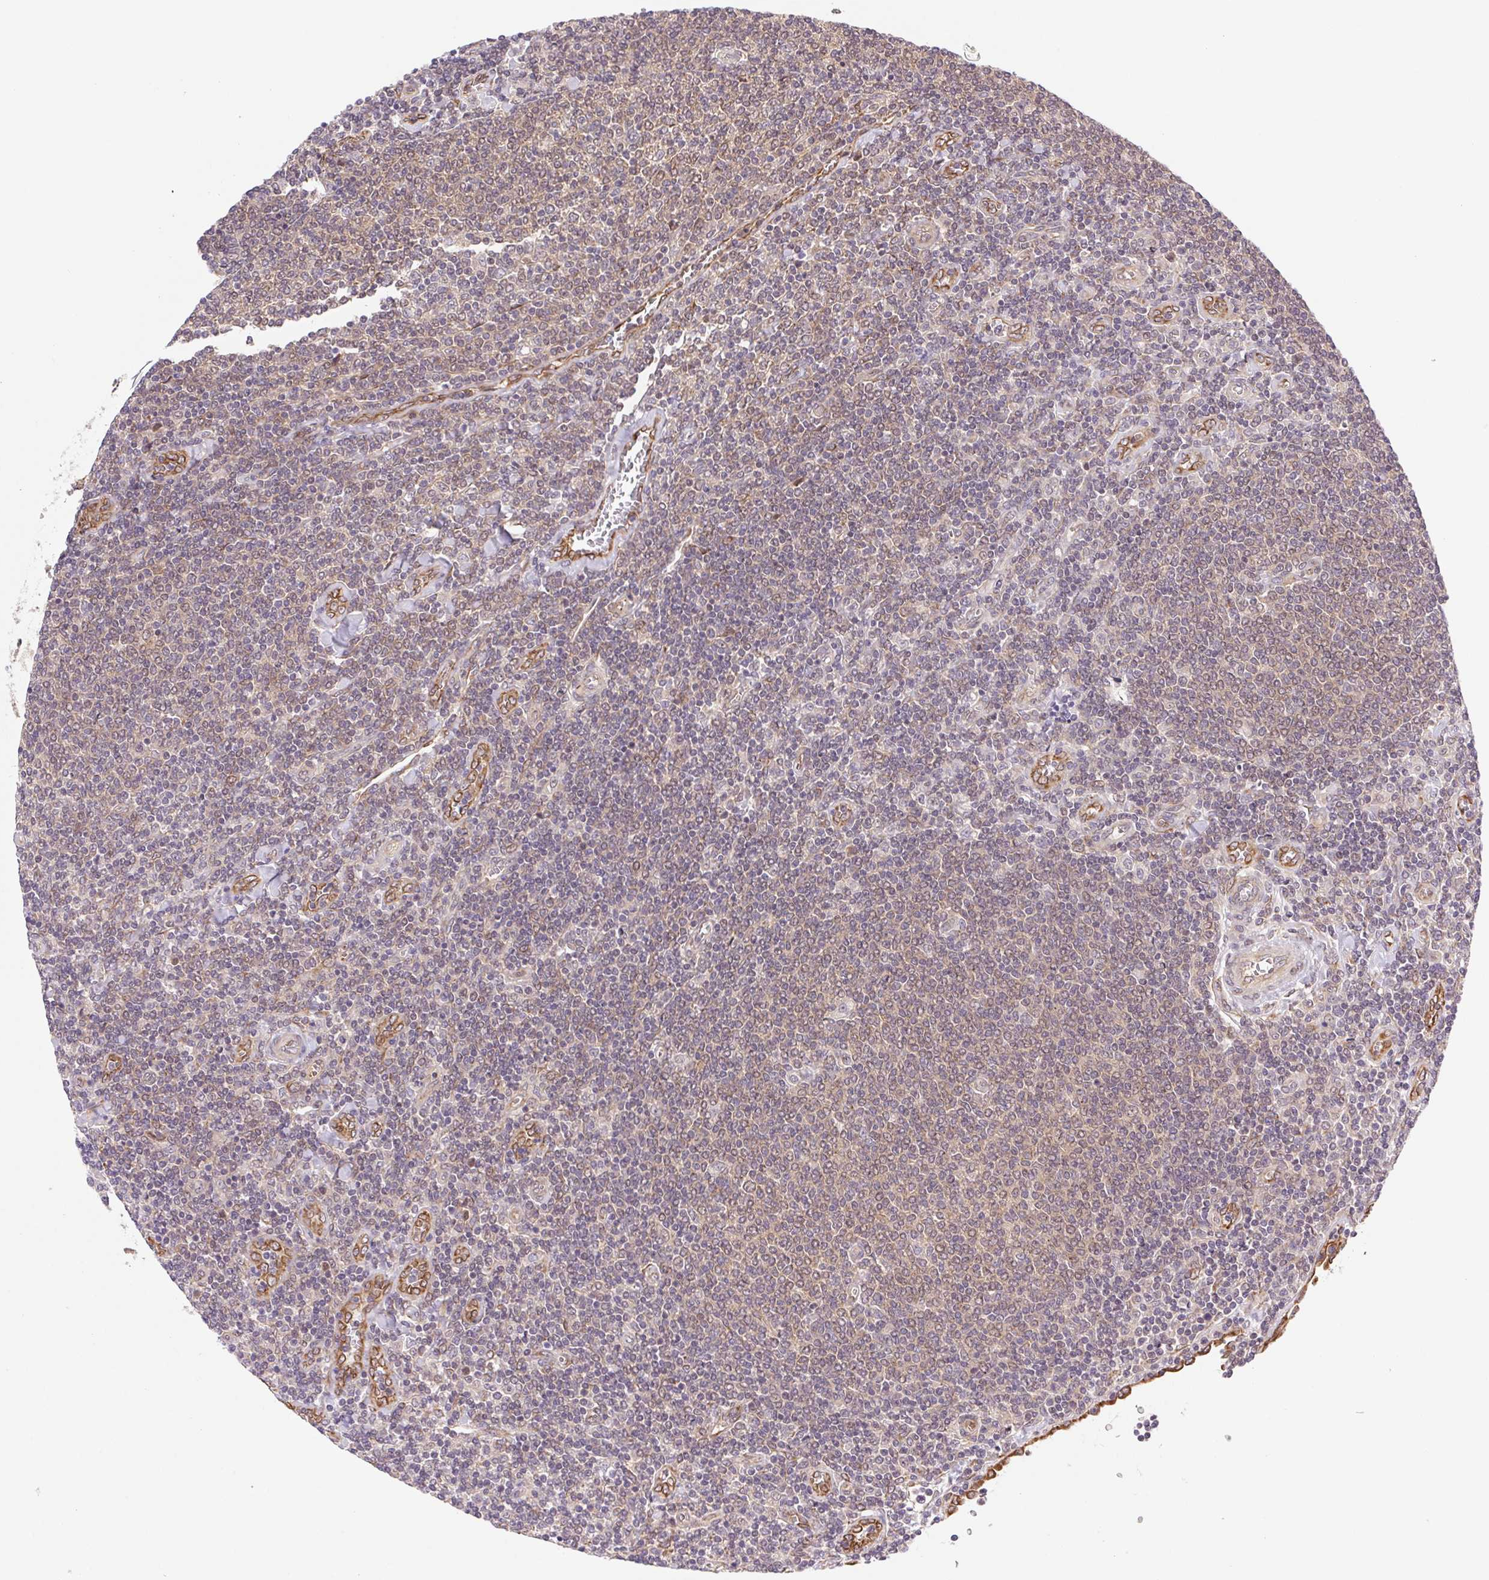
{"staining": {"intensity": "weak", "quantity": "25%-75%", "location": "cytoplasmic/membranous"}, "tissue": "lymphoma", "cell_type": "Tumor cells", "image_type": "cancer", "snomed": [{"axis": "morphology", "description": "Malignant lymphoma, non-Hodgkin's type, Low grade"}, {"axis": "topography", "description": "Lymph node"}], "caption": "Protein expression analysis of lymphoma shows weak cytoplasmic/membranous staining in approximately 25%-75% of tumor cells. Nuclei are stained in blue.", "gene": "LYPD5", "patient": {"sex": "male", "age": 52}}